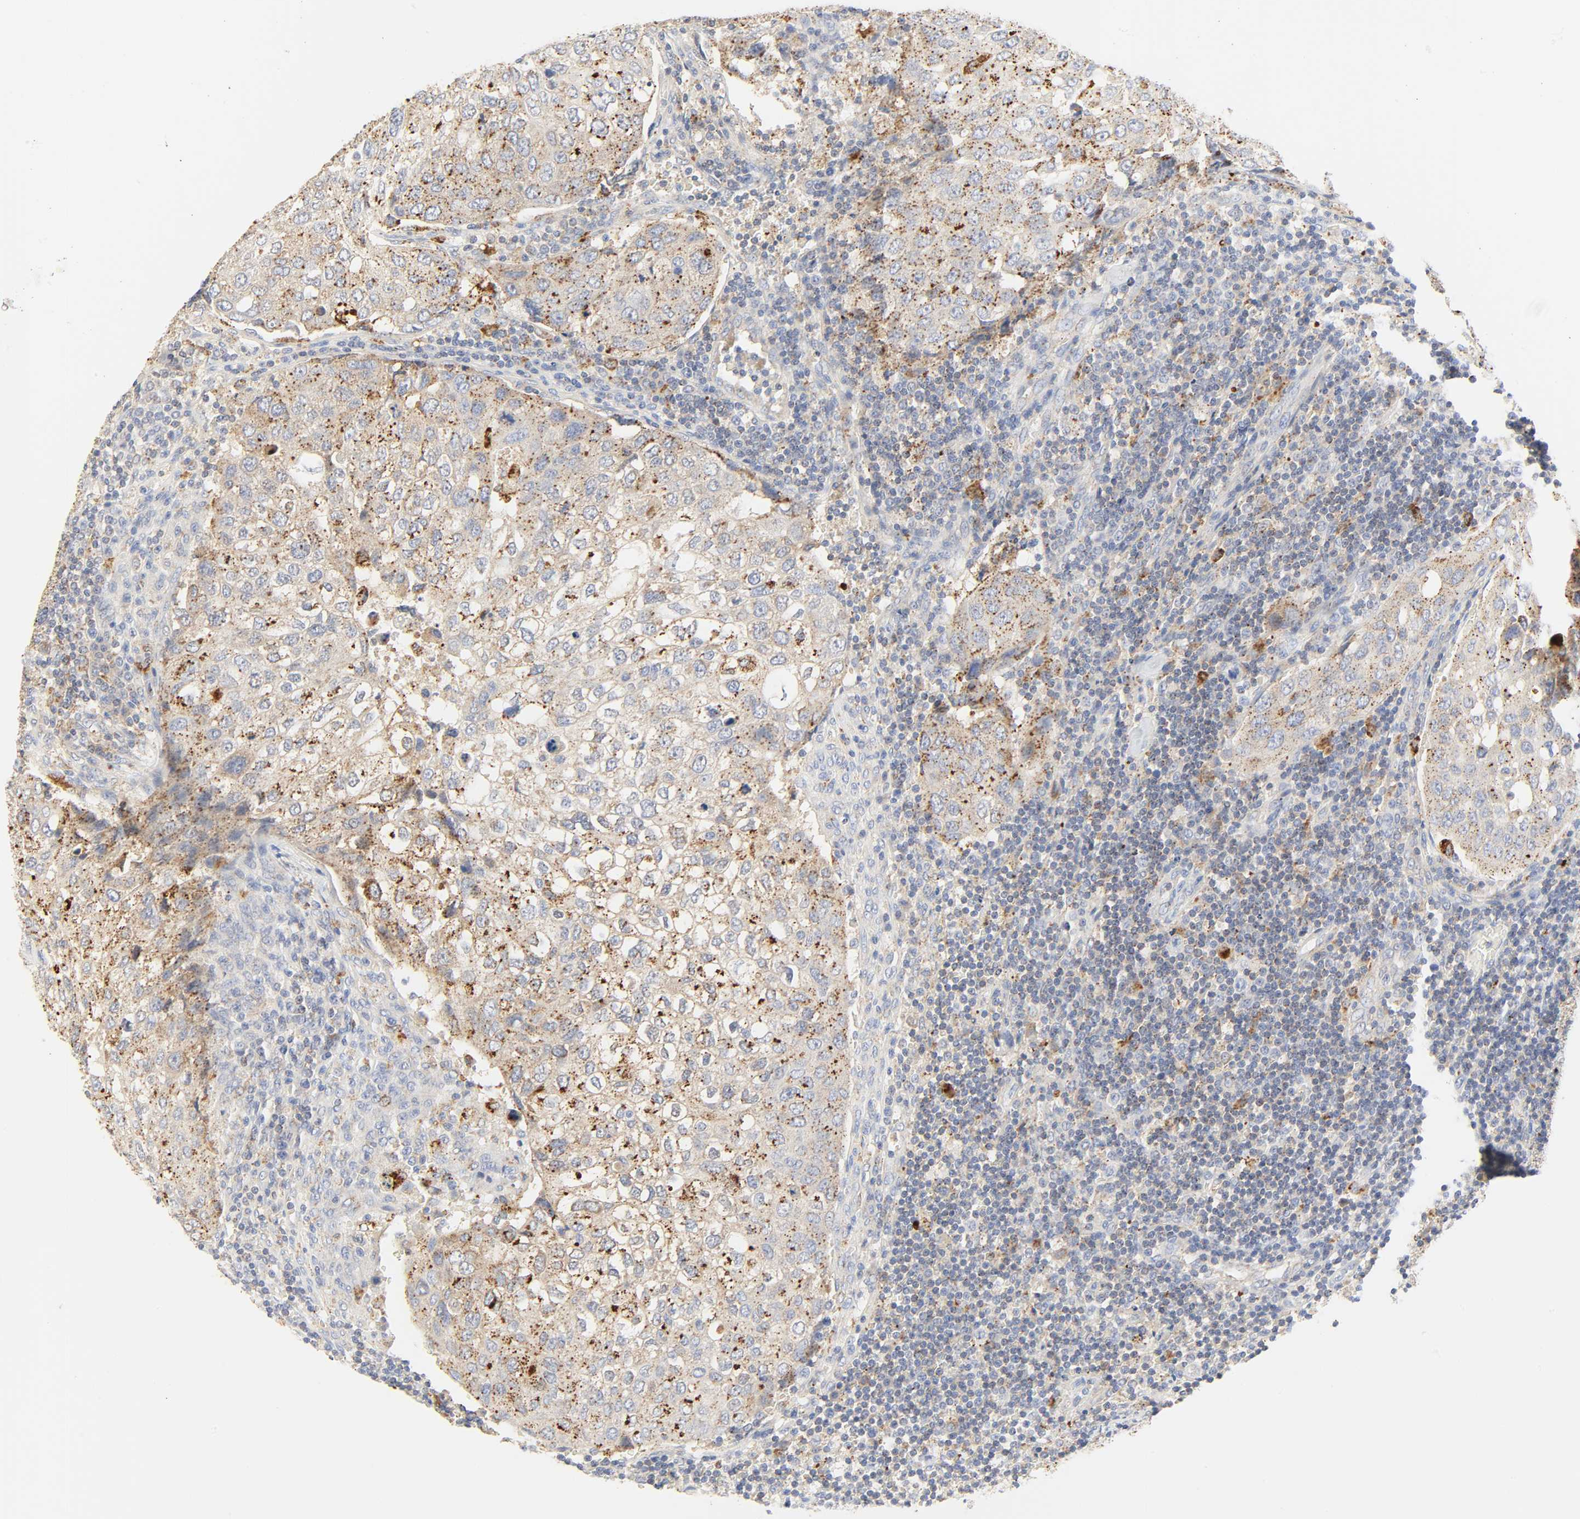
{"staining": {"intensity": "moderate", "quantity": ">75%", "location": "cytoplasmic/membranous"}, "tissue": "urothelial cancer", "cell_type": "Tumor cells", "image_type": "cancer", "snomed": [{"axis": "morphology", "description": "Urothelial carcinoma, High grade"}, {"axis": "topography", "description": "Lymph node"}, {"axis": "topography", "description": "Urinary bladder"}], "caption": "Immunohistochemical staining of human urothelial cancer demonstrates medium levels of moderate cytoplasmic/membranous staining in about >75% of tumor cells. The protein of interest is shown in brown color, while the nuclei are stained blue.", "gene": "CAMK2A", "patient": {"sex": "male", "age": 51}}